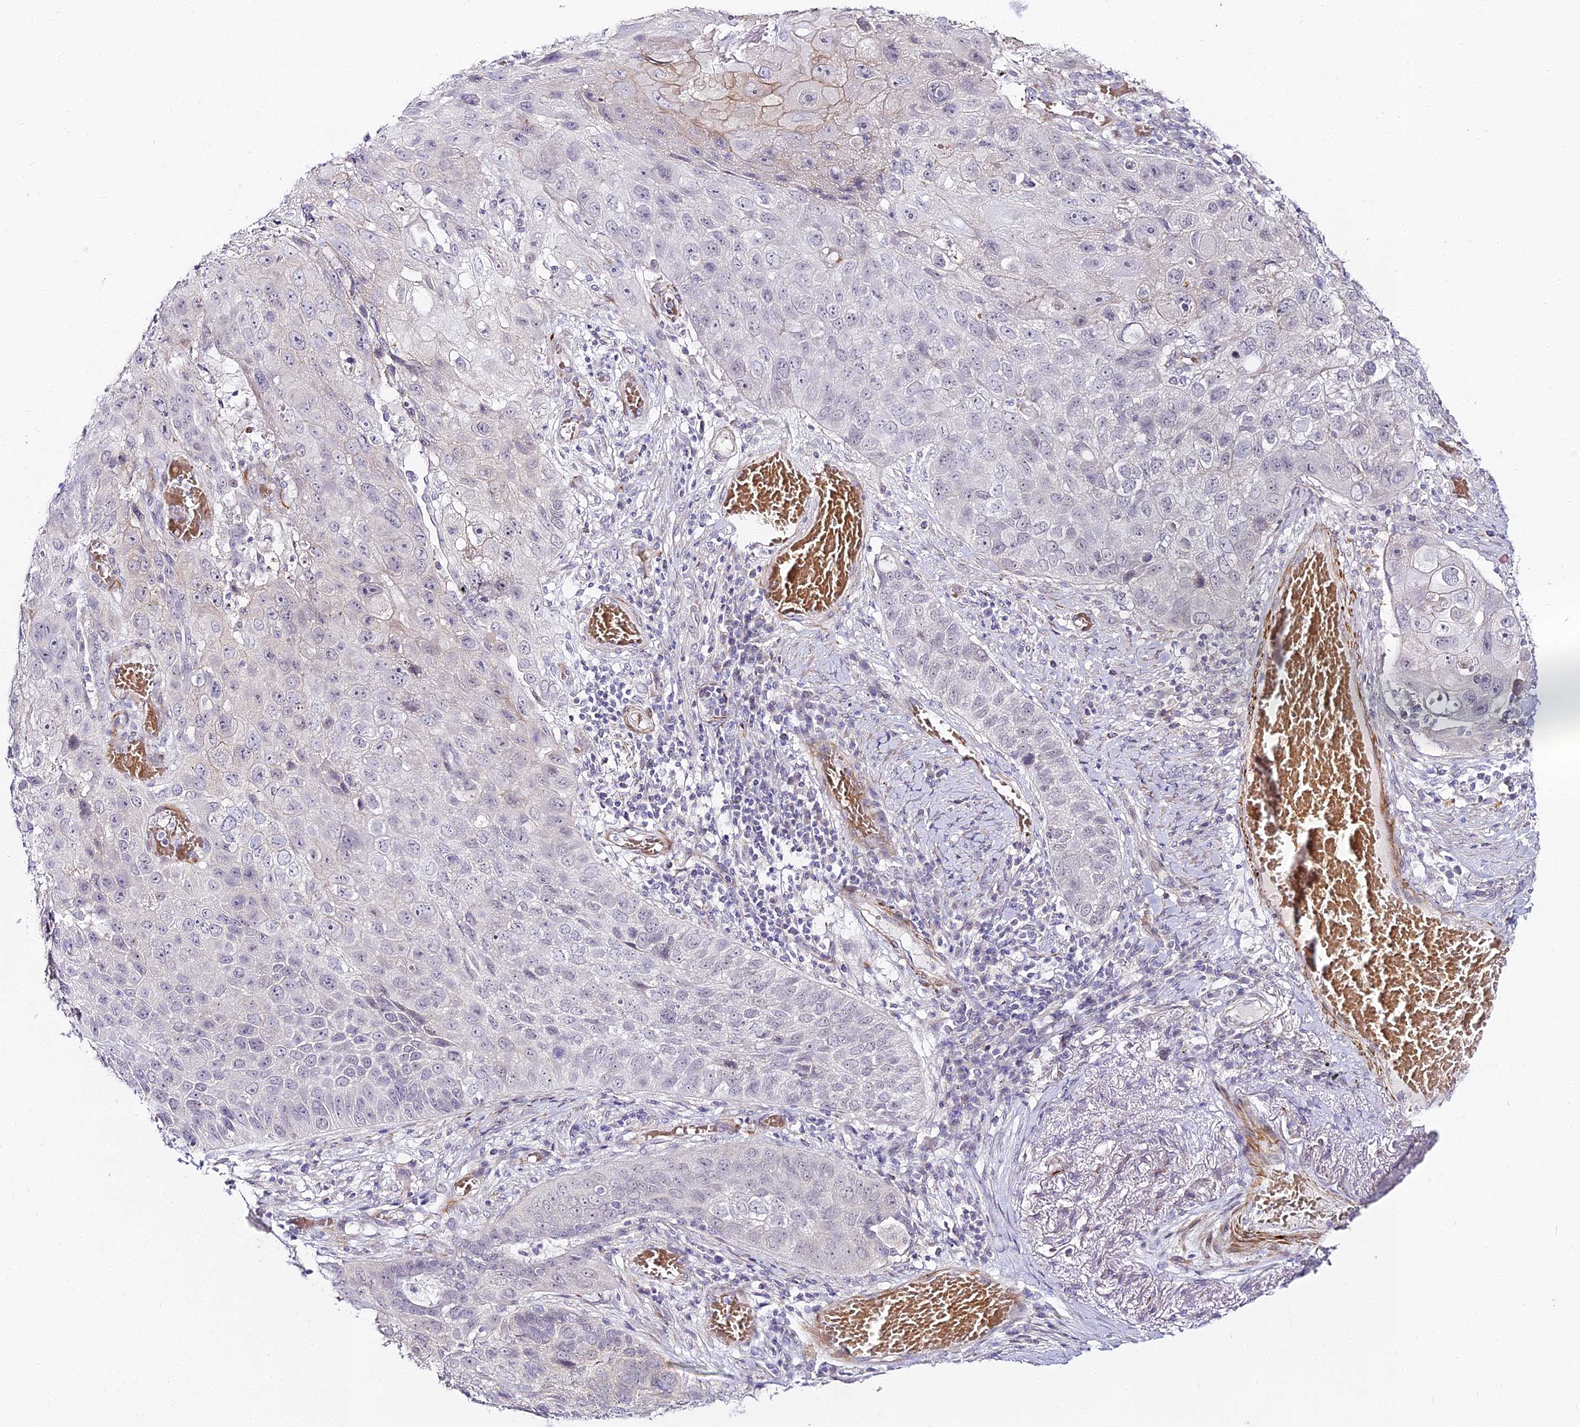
{"staining": {"intensity": "weak", "quantity": "<25%", "location": "cytoplasmic/membranous"}, "tissue": "lung cancer", "cell_type": "Tumor cells", "image_type": "cancer", "snomed": [{"axis": "morphology", "description": "Squamous cell carcinoma, NOS"}, {"axis": "topography", "description": "Lung"}], "caption": "An image of lung cancer (squamous cell carcinoma) stained for a protein shows no brown staining in tumor cells. (Stains: DAB (3,3'-diaminobenzidine) IHC with hematoxylin counter stain, Microscopy: brightfield microscopy at high magnification).", "gene": "ALPG", "patient": {"sex": "male", "age": 61}}